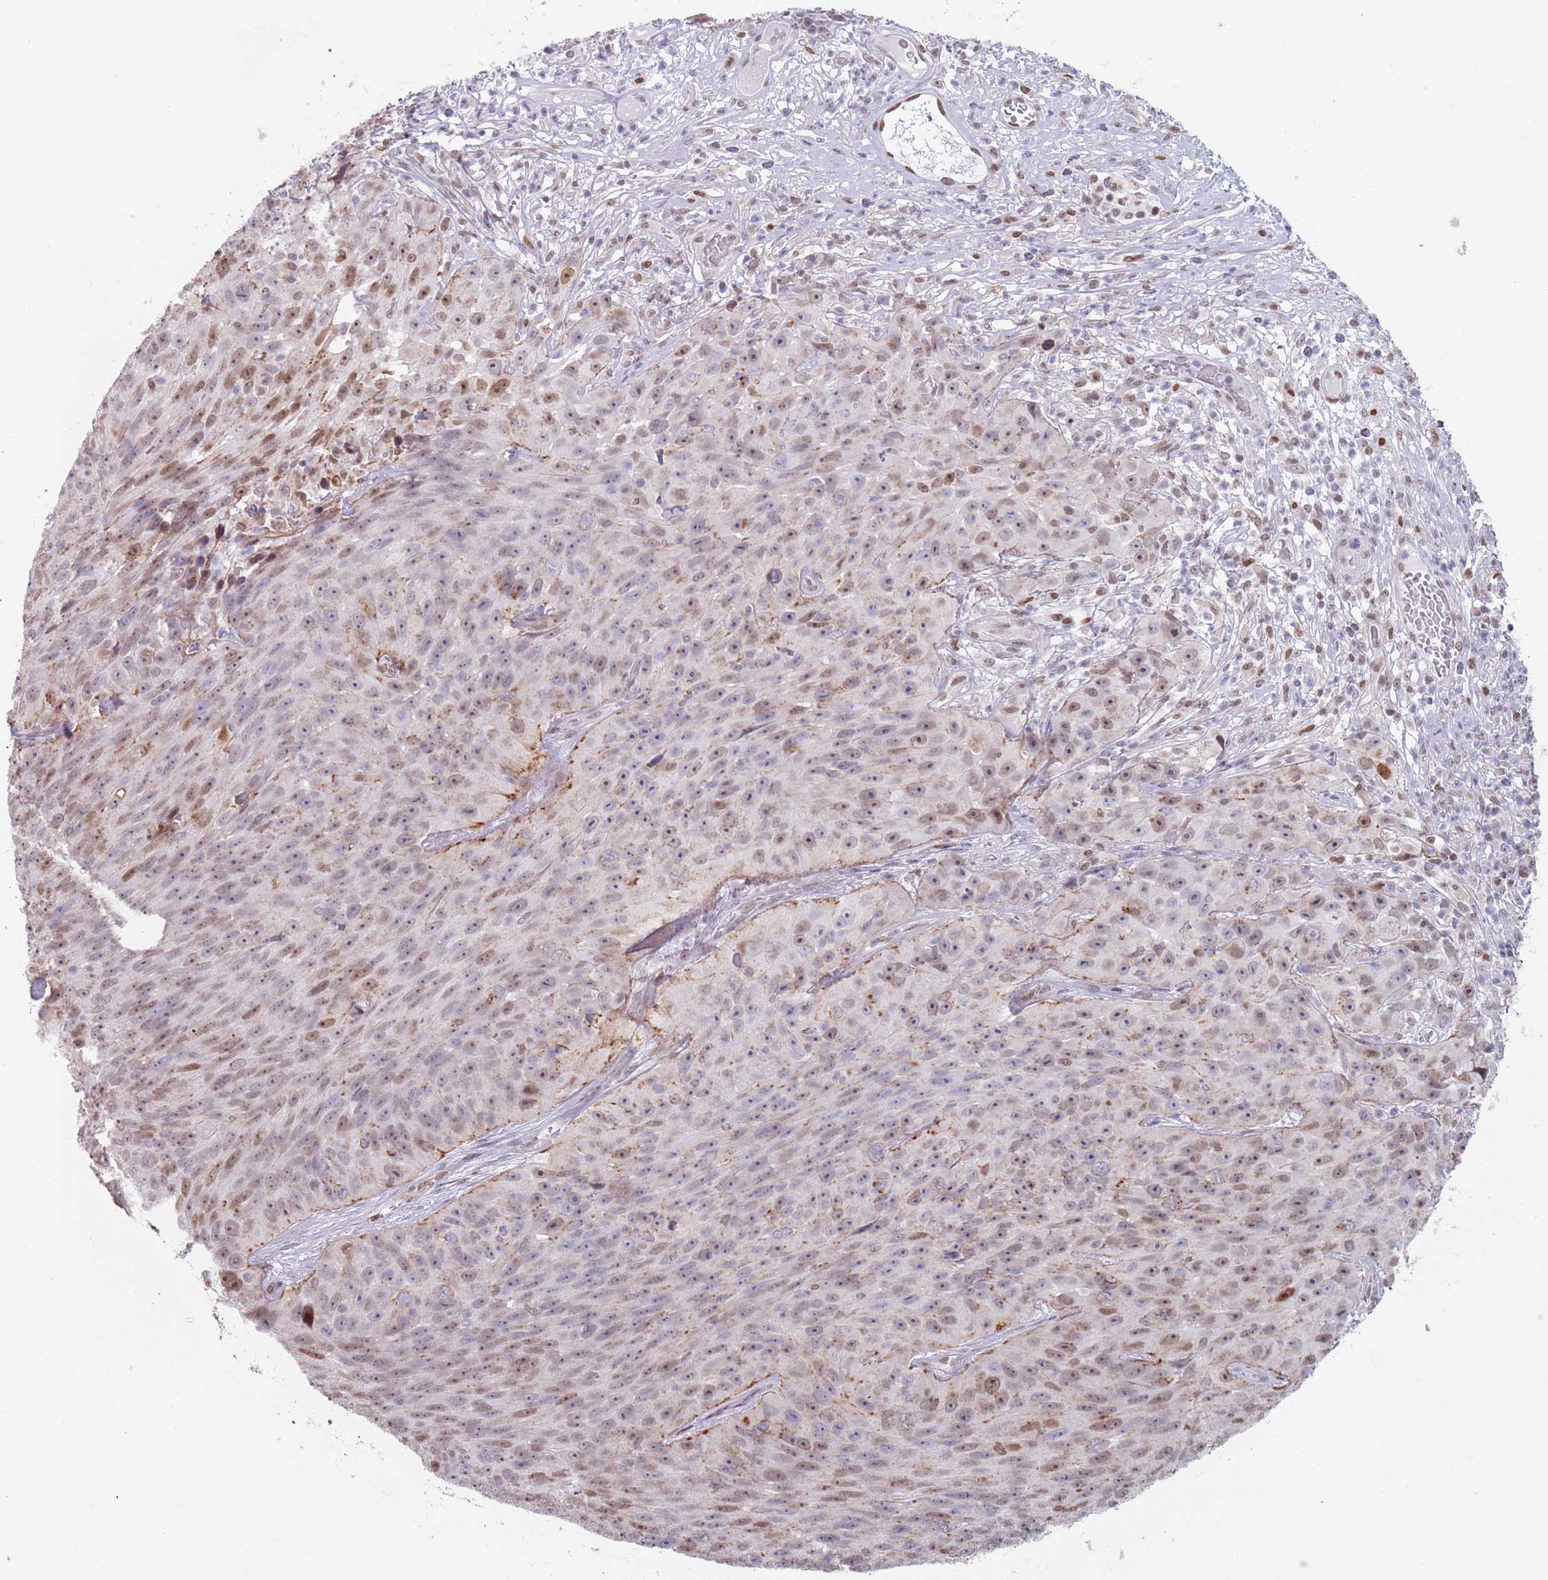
{"staining": {"intensity": "moderate", "quantity": "25%-75%", "location": "nuclear"}, "tissue": "skin cancer", "cell_type": "Tumor cells", "image_type": "cancer", "snomed": [{"axis": "morphology", "description": "Squamous cell carcinoma, NOS"}, {"axis": "topography", "description": "Skin"}], "caption": "Protein positivity by immunohistochemistry displays moderate nuclear staining in approximately 25%-75% of tumor cells in skin squamous cell carcinoma. (IHC, brightfield microscopy, high magnification).", "gene": "MFSD12", "patient": {"sex": "female", "age": 87}}